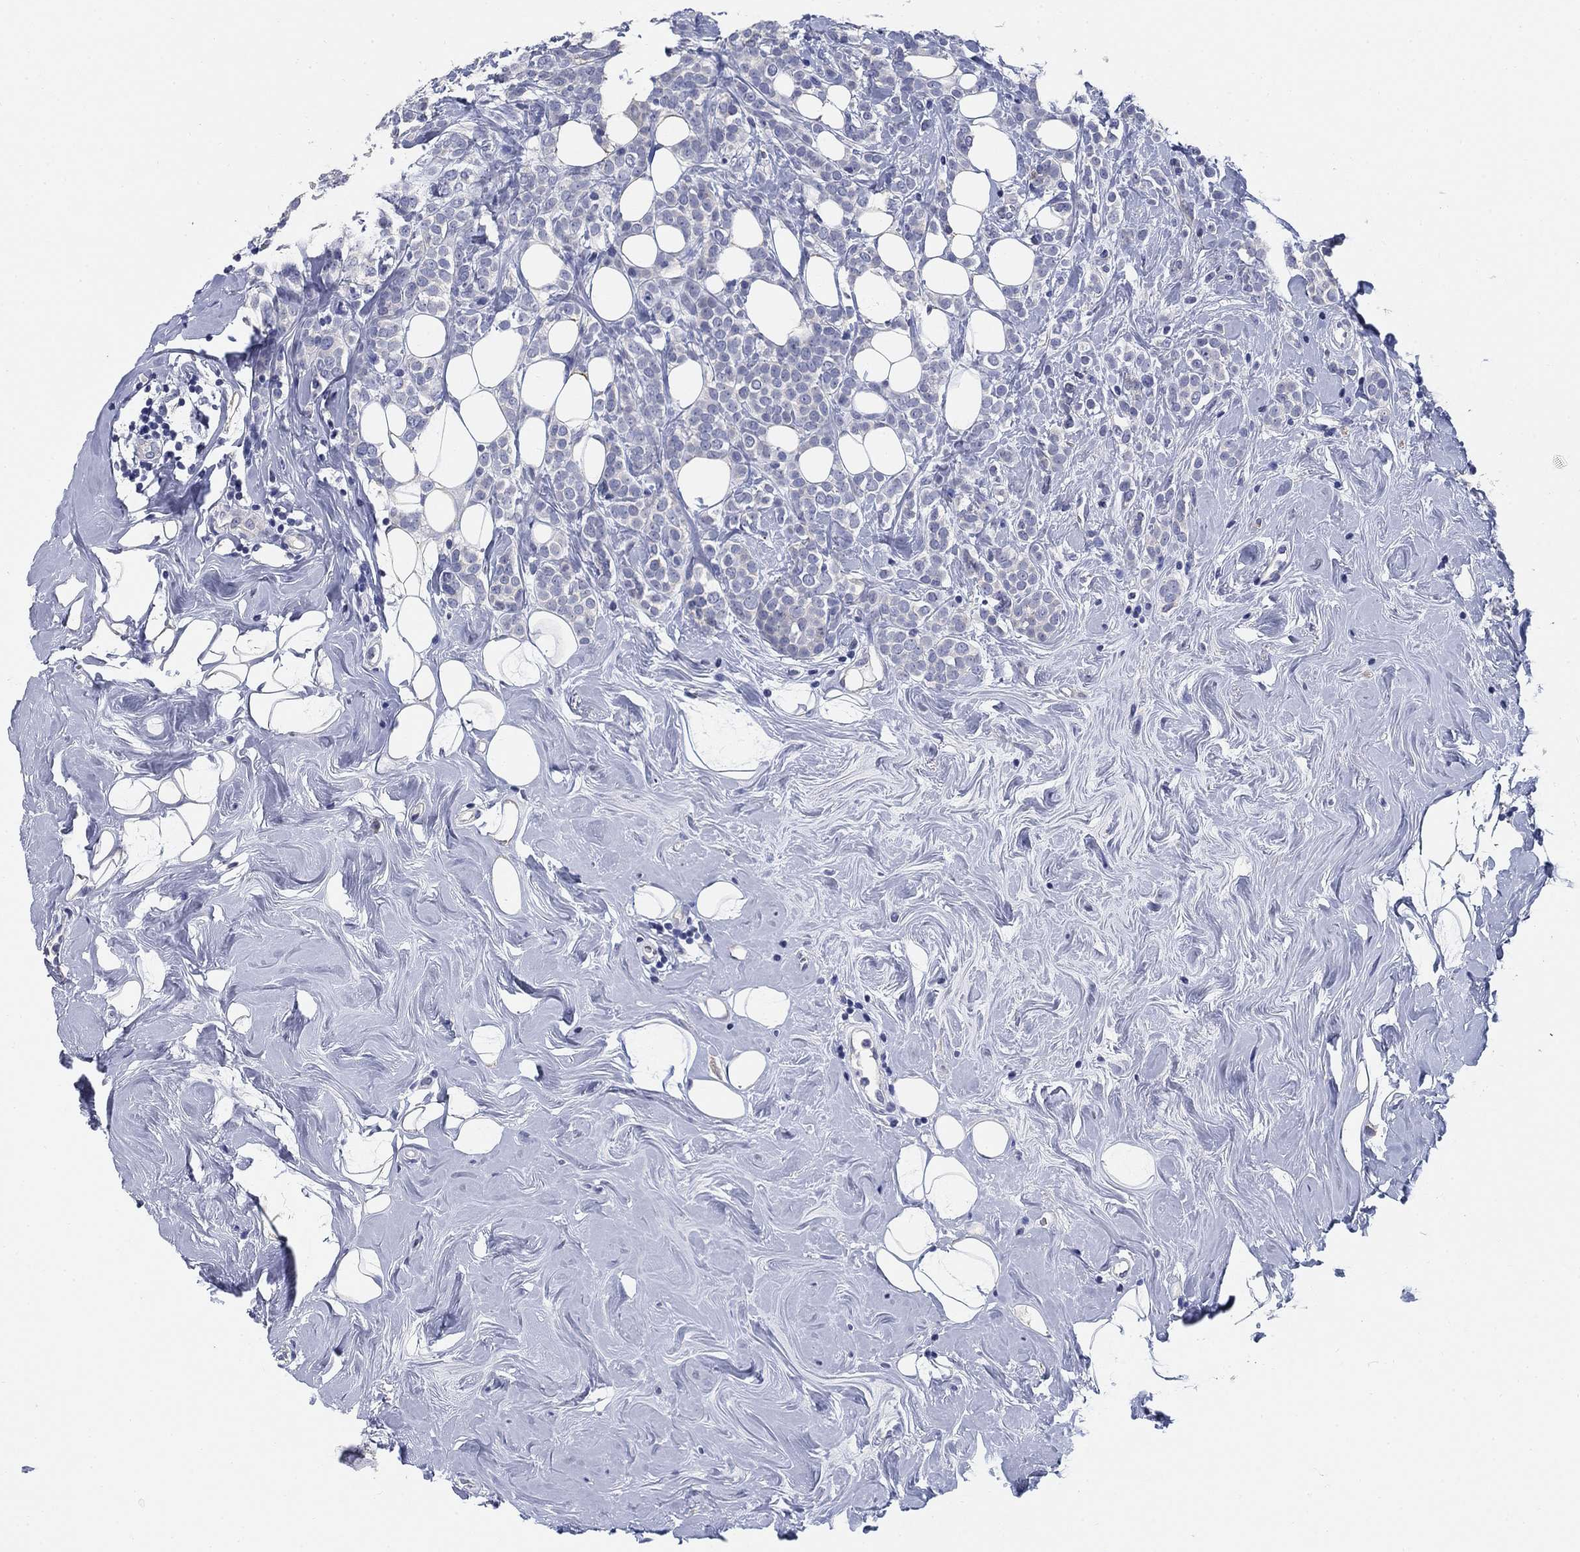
{"staining": {"intensity": "negative", "quantity": "none", "location": "none"}, "tissue": "breast cancer", "cell_type": "Tumor cells", "image_type": "cancer", "snomed": [{"axis": "morphology", "description": "Lobular carcinoma"}, {"axis": "topography", "description": "Breast"}], "caption": "Breast cancer (lobular carcinoma) was stained to show a protein in brown. There is no significant staining in tumor cells. The staining is performed using DAB (3,3'-diaminobenzidine) brown chromogen with nuclei counter-stained in using hematoxylin.", "gene": "CLUL1", "patient": {"sex": "female", "age": 49}}